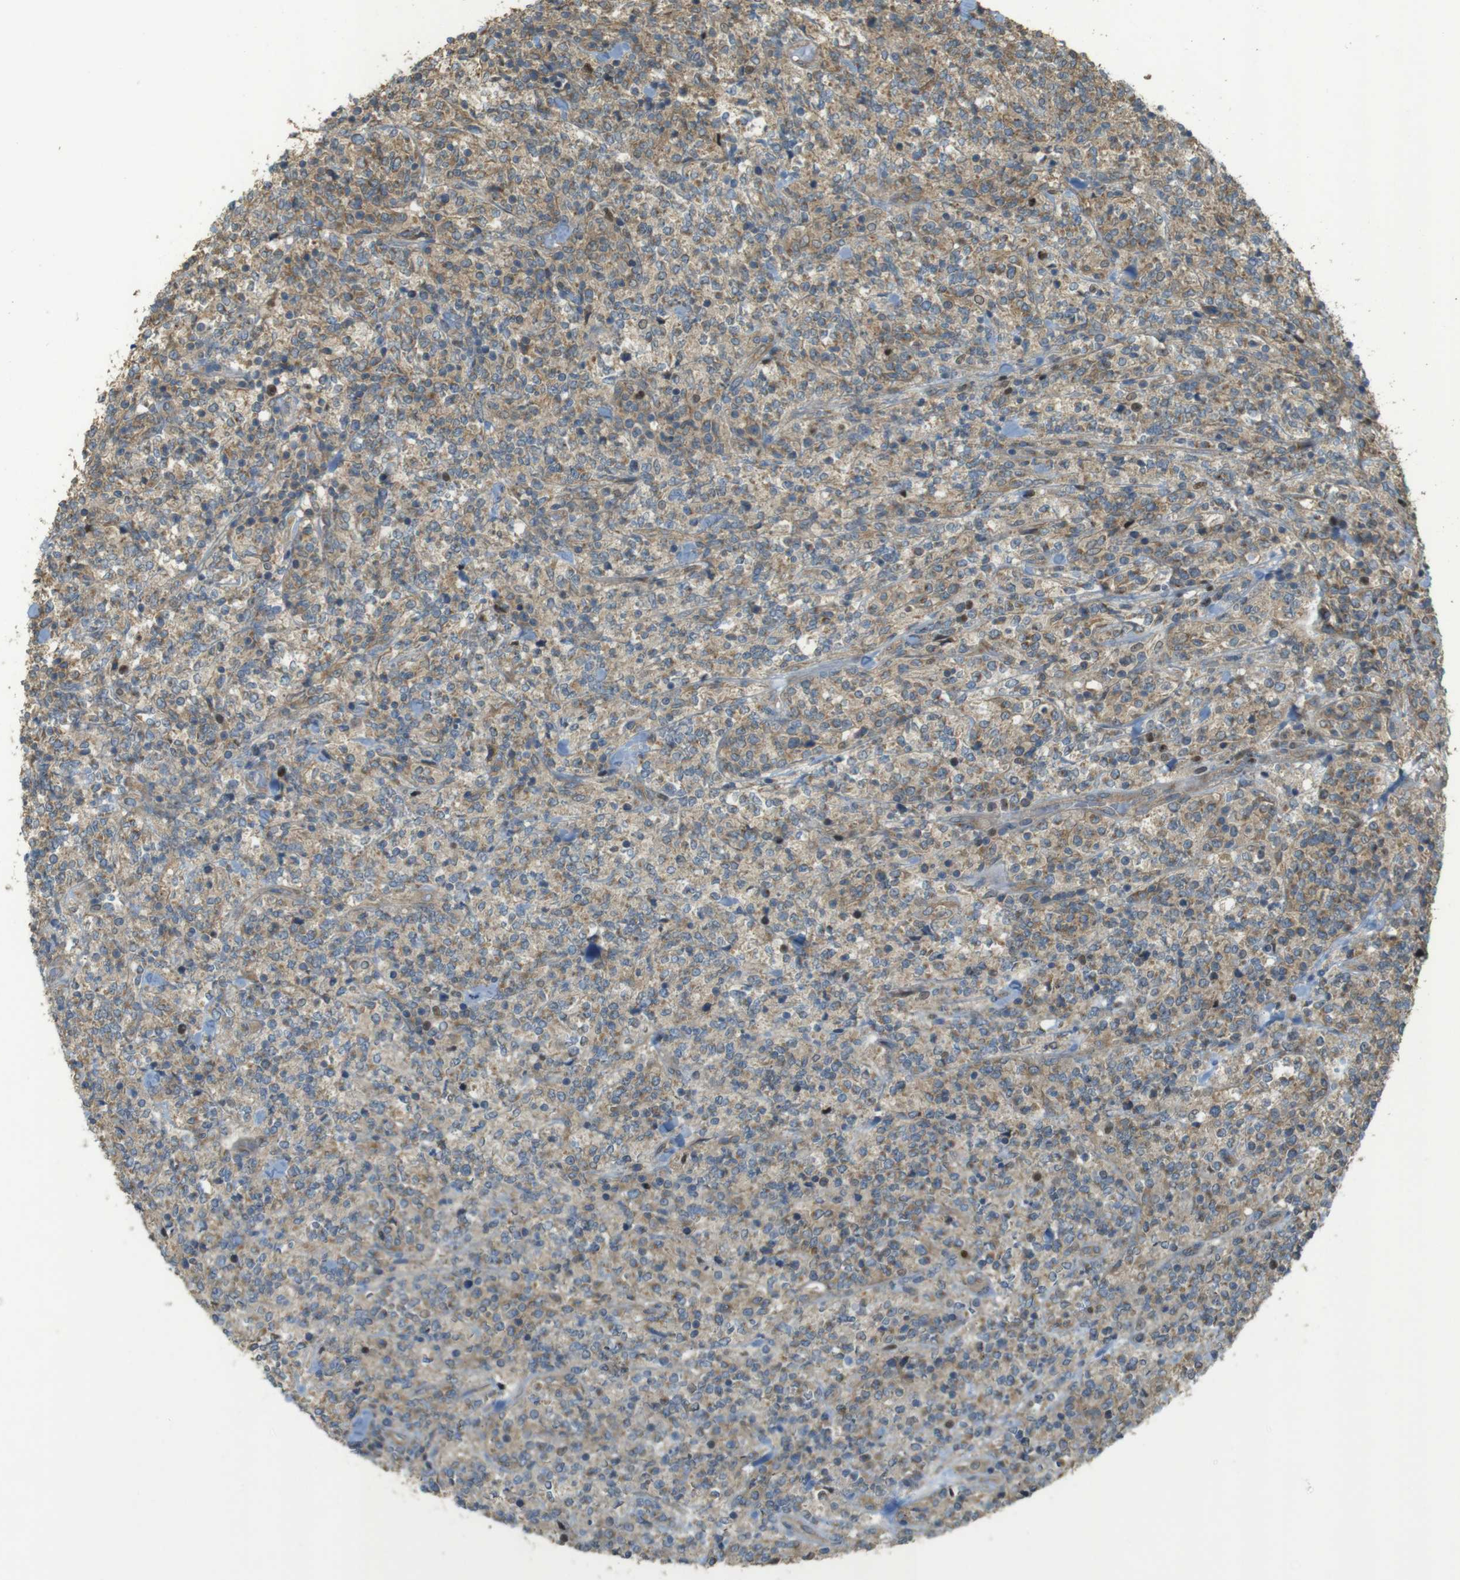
{"staining": {"intensity": "moderate", "quantity": "25%-75%", "location": "cytoplasmic/membranous"}, "tissue": "lymphoma", "cell_type": "Tumor cells", "image_type": "cancer", "snomed": [{"axis": "morphology", "description": "Malignant lymphoma, non-Hodgkin's type, High grade"}, {"axis": "topography", "description": "Soft tissue"}], "caption": "Moderate cytoplasmic/membranous staining for a protein is appreciated in approximately 25%-75% of tumor cells of lymphoma using IHC.", "gene": "ZDHHC20", "patient": {"sex": "male", "age": 18}}